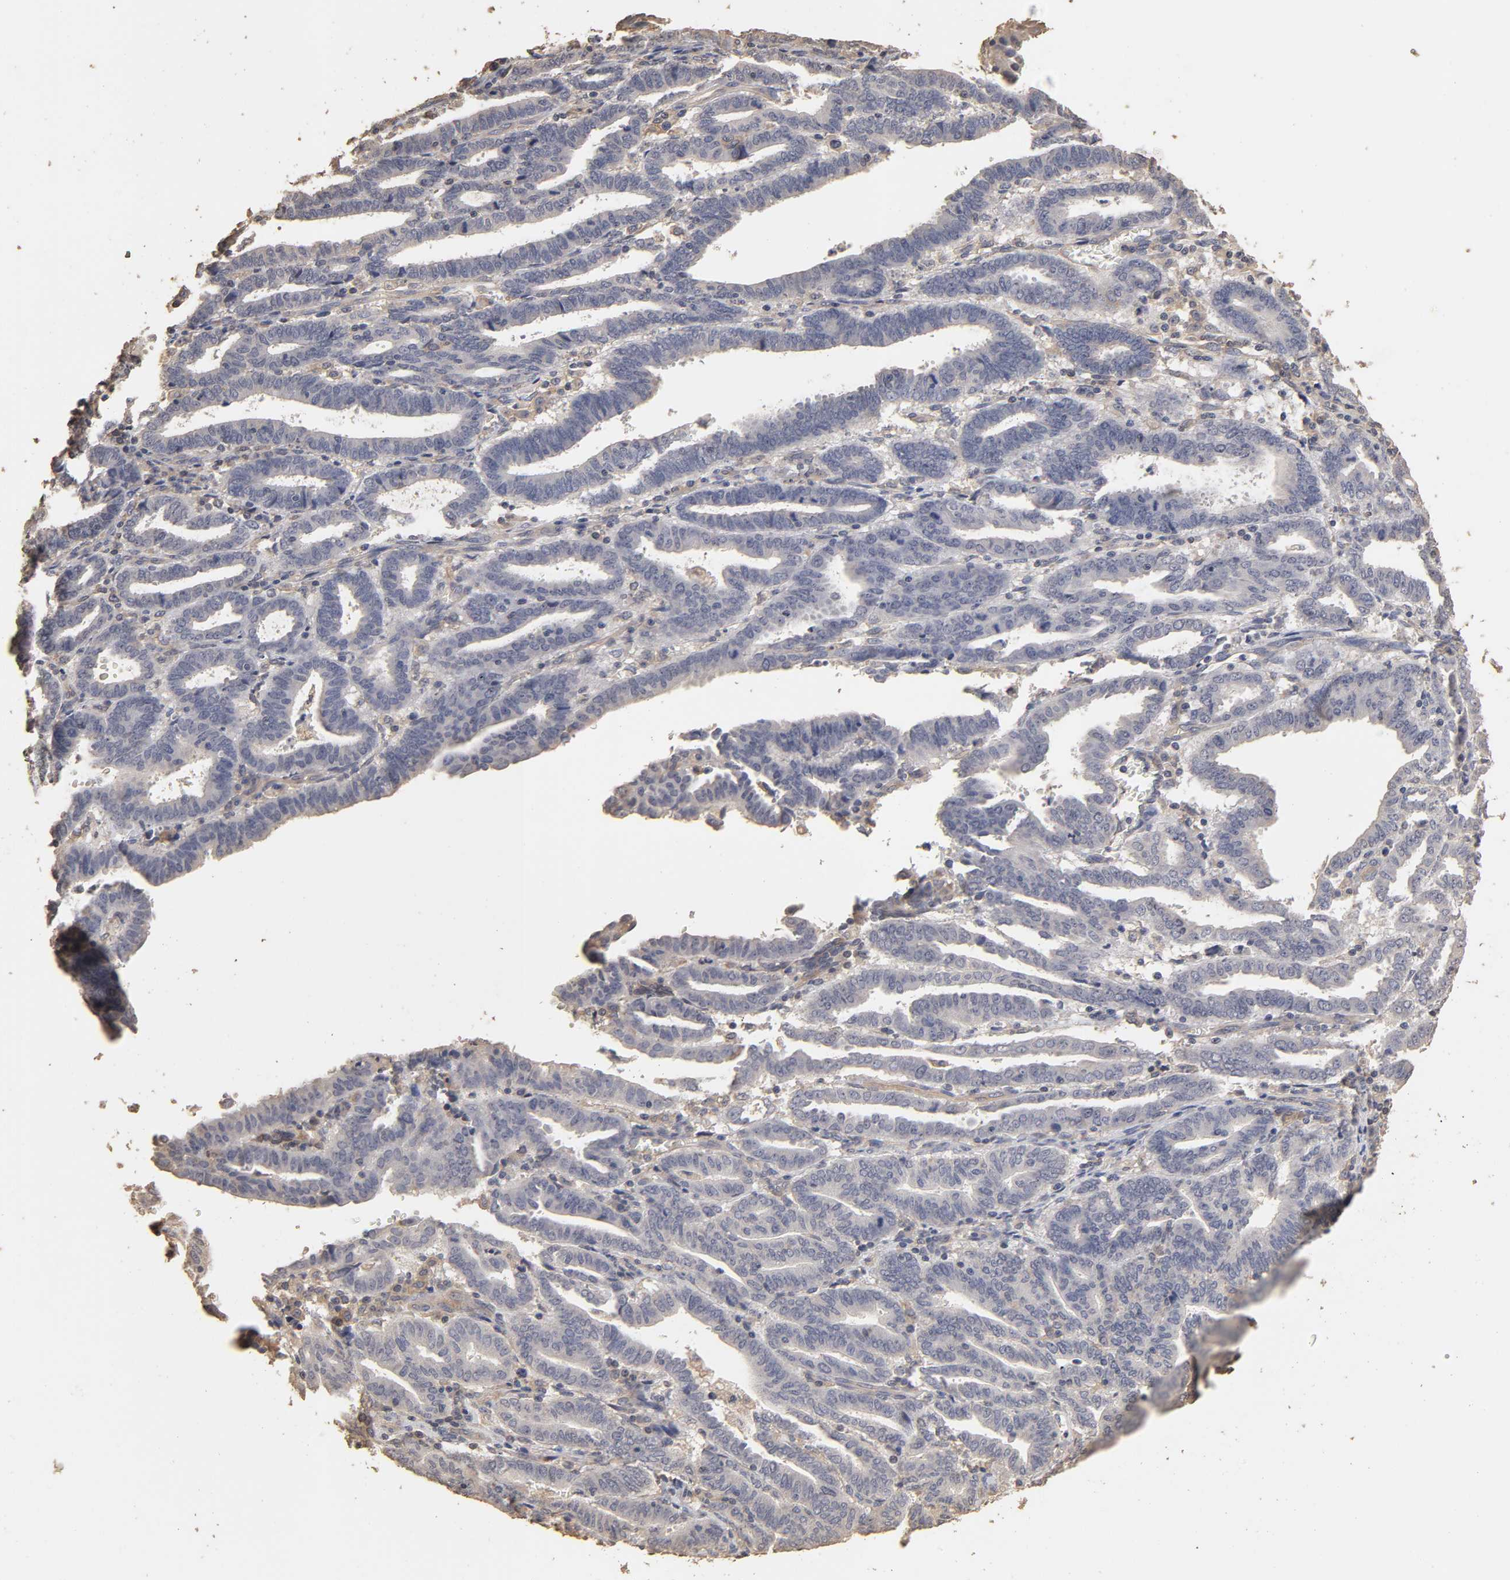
{"staining": {"intensity": "negative", "quantity": "none", "location": "none"}, "tissue": "endometrial cancer", "cell_type": "Tumor cells", "image_type": "cancer", "snomed": [{"axis": "morphology", "description": "Adenocarcinoma, NOS"}, {"axis": "topography", "description": "Uterus"}], "caption": "Tumor cells are negative for brown protein staining in endometrial cancer (adenocarcinoma).", "gene": "VSIG4", "patient": {"sex": "female", "age": 83}}